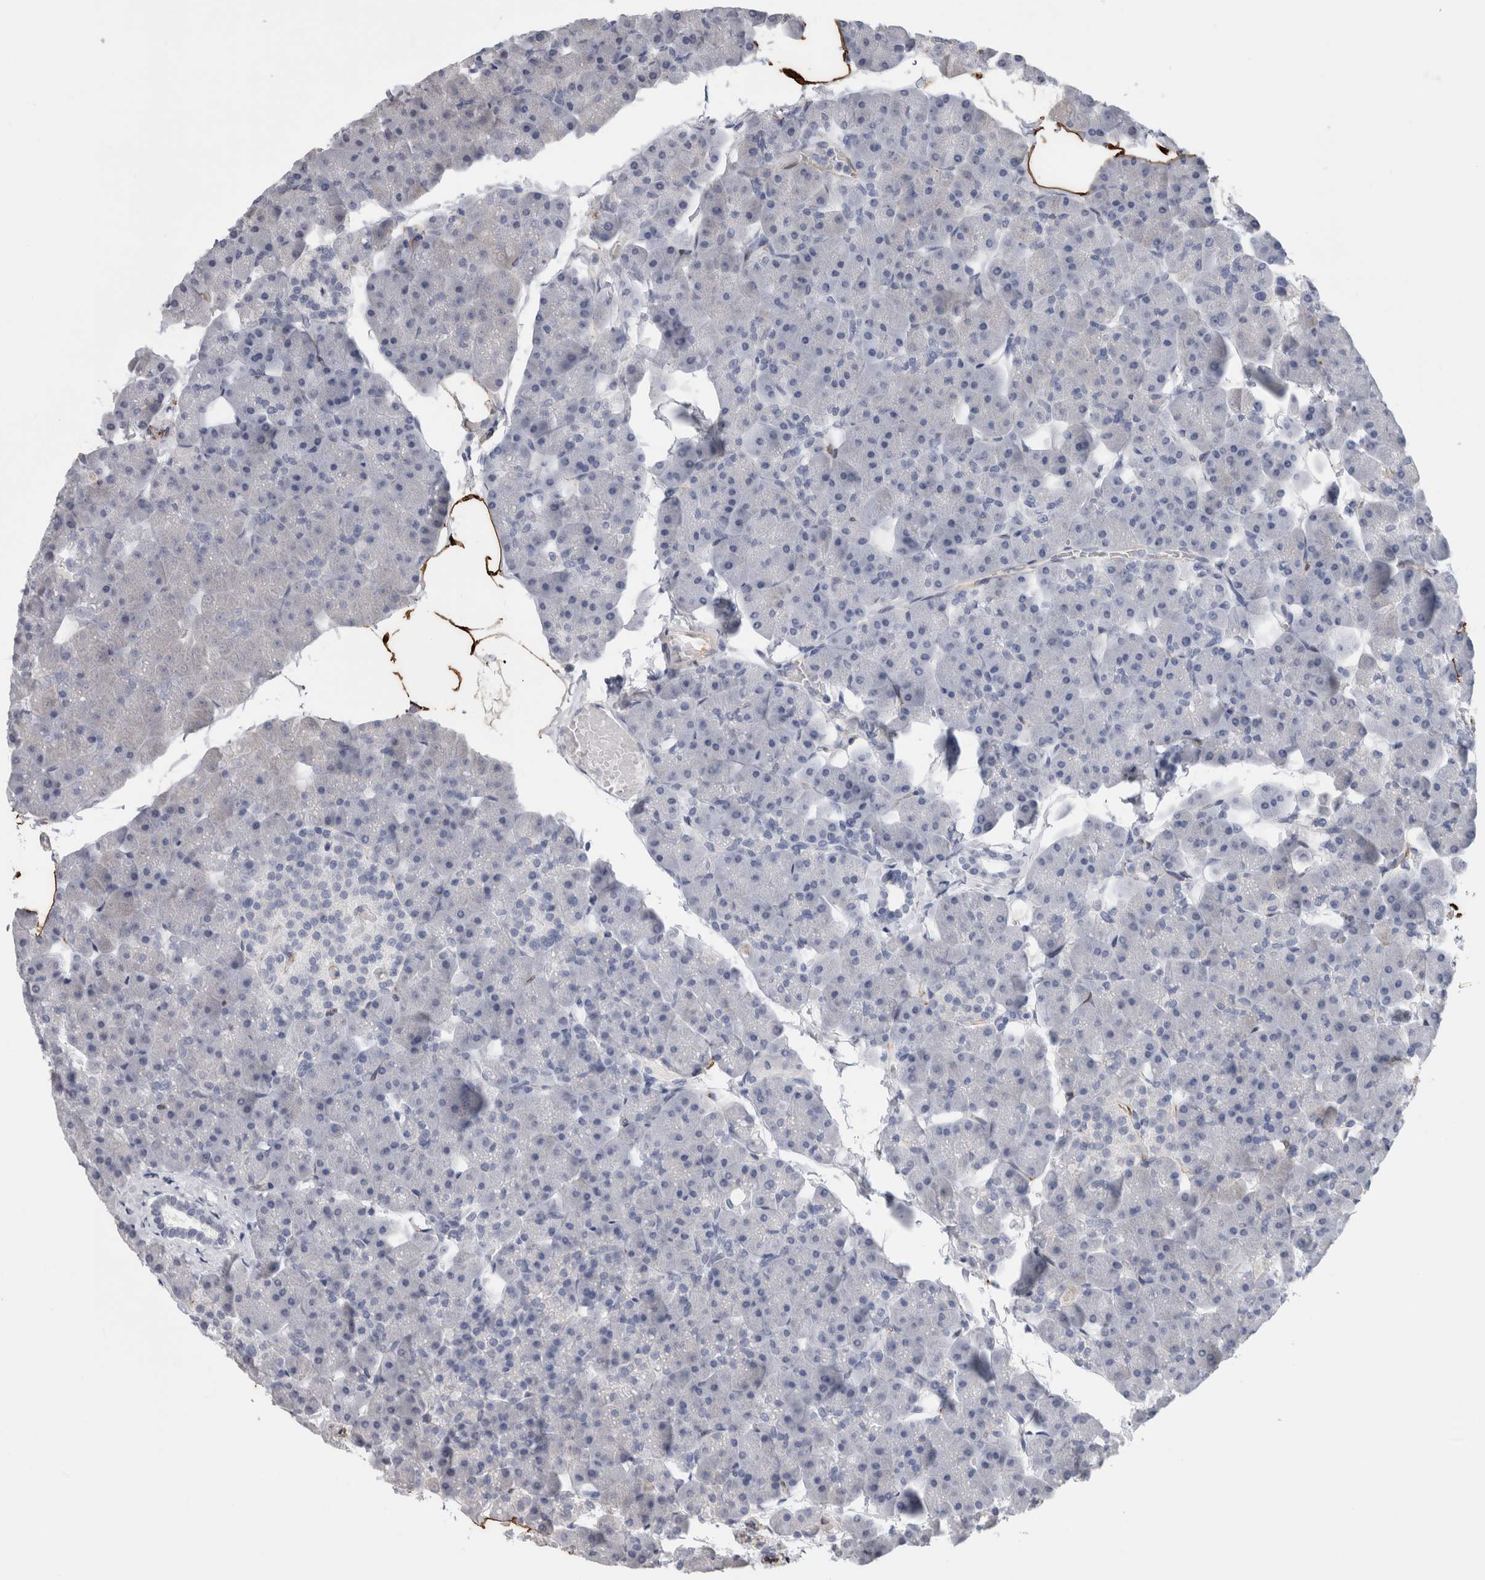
{"staining": {"intensity": "negative", "quantity": "none", "location": "none"}, "tissue": "pancreas", "cell_type": "Exocrine glandular cells", "image_type": "normal", "snomed": [{"axis": "morphology", "description": "Normal tissue, NOS"}, {"axis": "topography", "description": "Pancreas"}], "caption": "DAB (3,3'-diaminobenzidine) immunohistochemical staining of normal pancreas shows no significant positivity in exocrine glandular cells. (DAB immunohistochemistry (IHC) visualized using brightfield microscopy, high magnification).", "gene": "FABP4", "patient": {"sex": "male", "age": 35}}